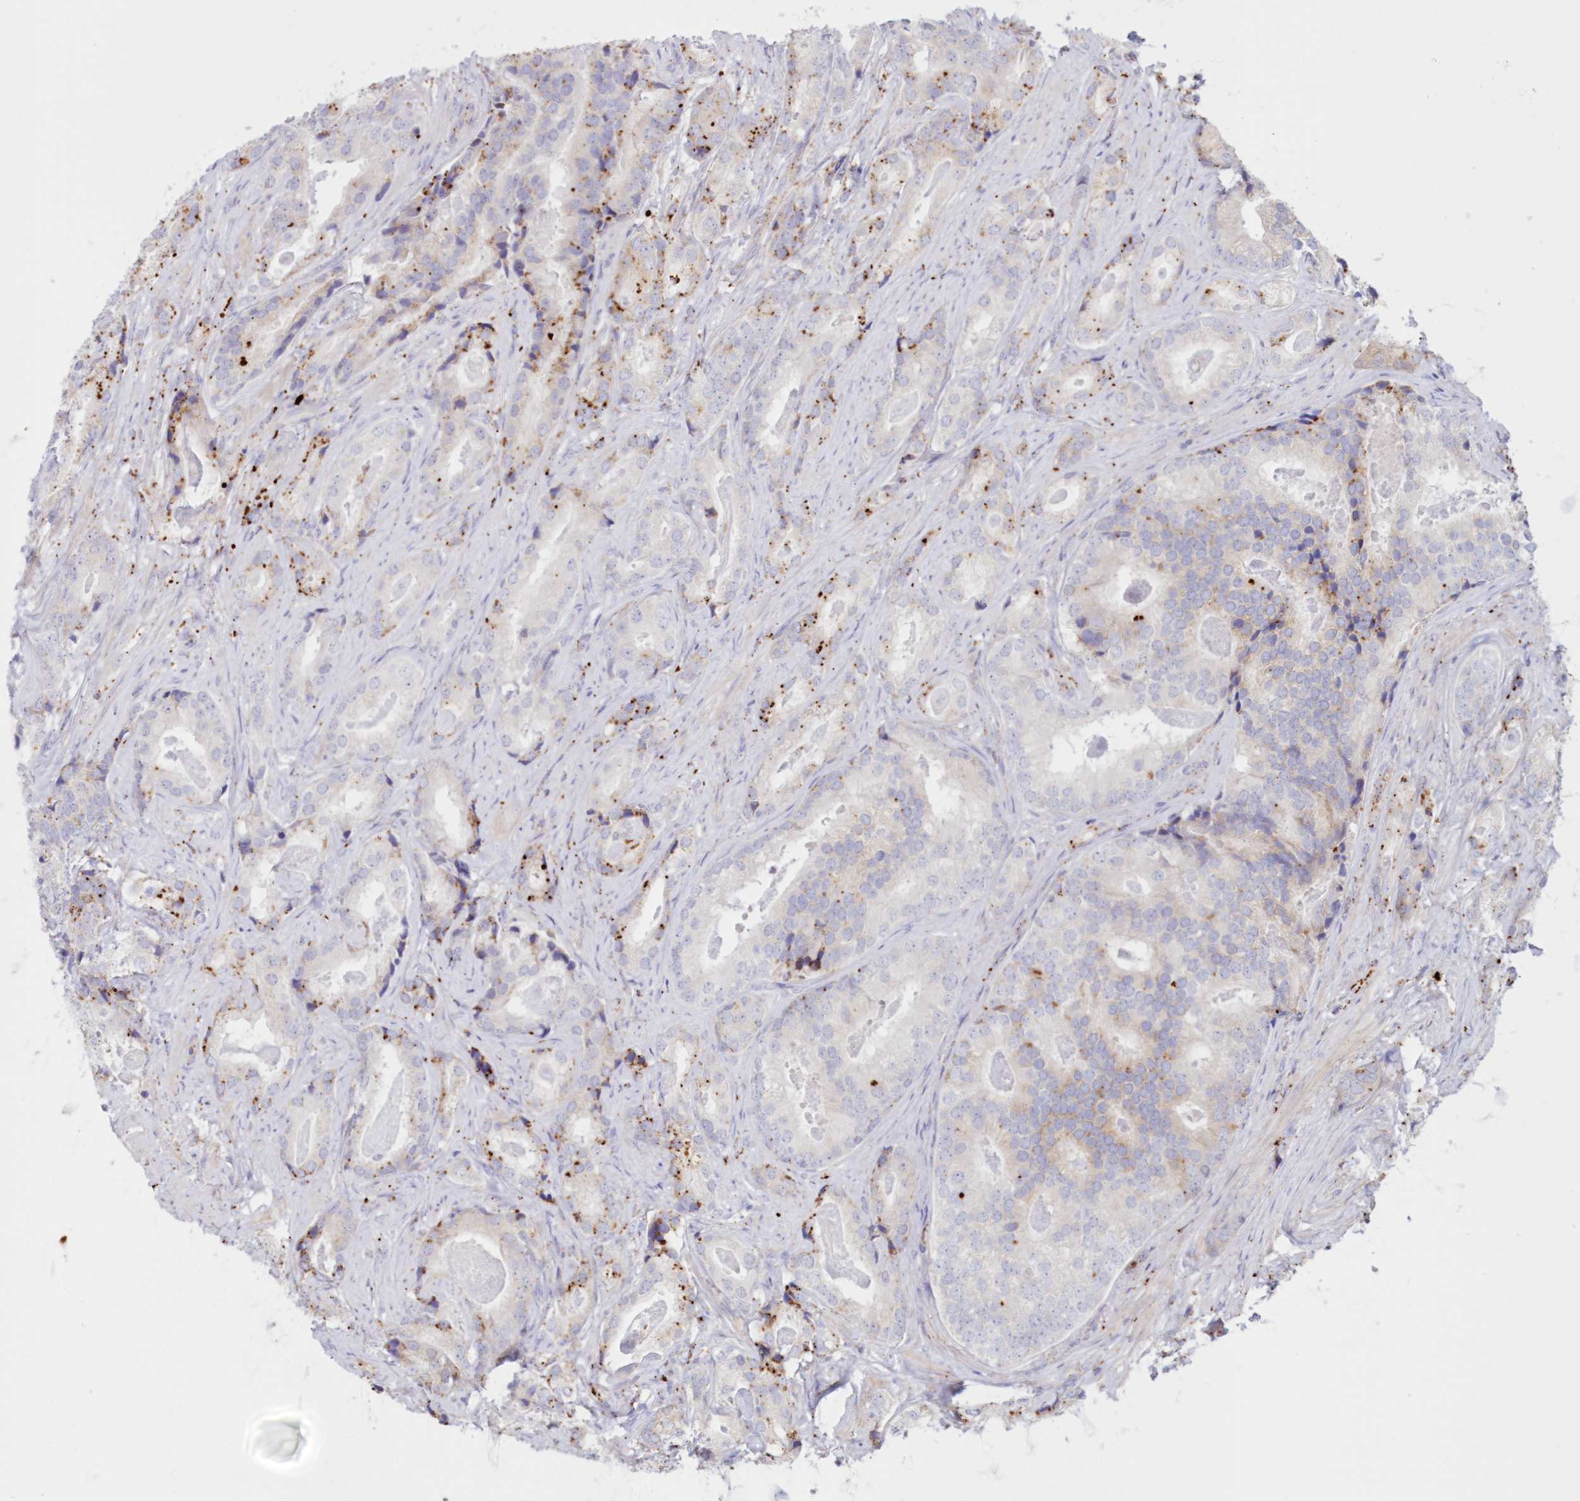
{"staining": {"intensity": "moderate", "quantity": "<25%", "location": "cytoplasmic/membranous"}, "tissue": "prostate cancer", "cell_type": "Tumor cells", "image_type": "cancer", "snomed": [{"axis": "morphology", "description": "Adenocarcinoma, Low grade"}, {"axis": "topography", "description": "Prostate"}], "caption": "Prostate cancer stained with IHC reveals moderate cytoplasmic/membranous positivity in about <25% of tumor cells.", "gene": "TPP1", "patient": {"sex": "male", "age": 71}}